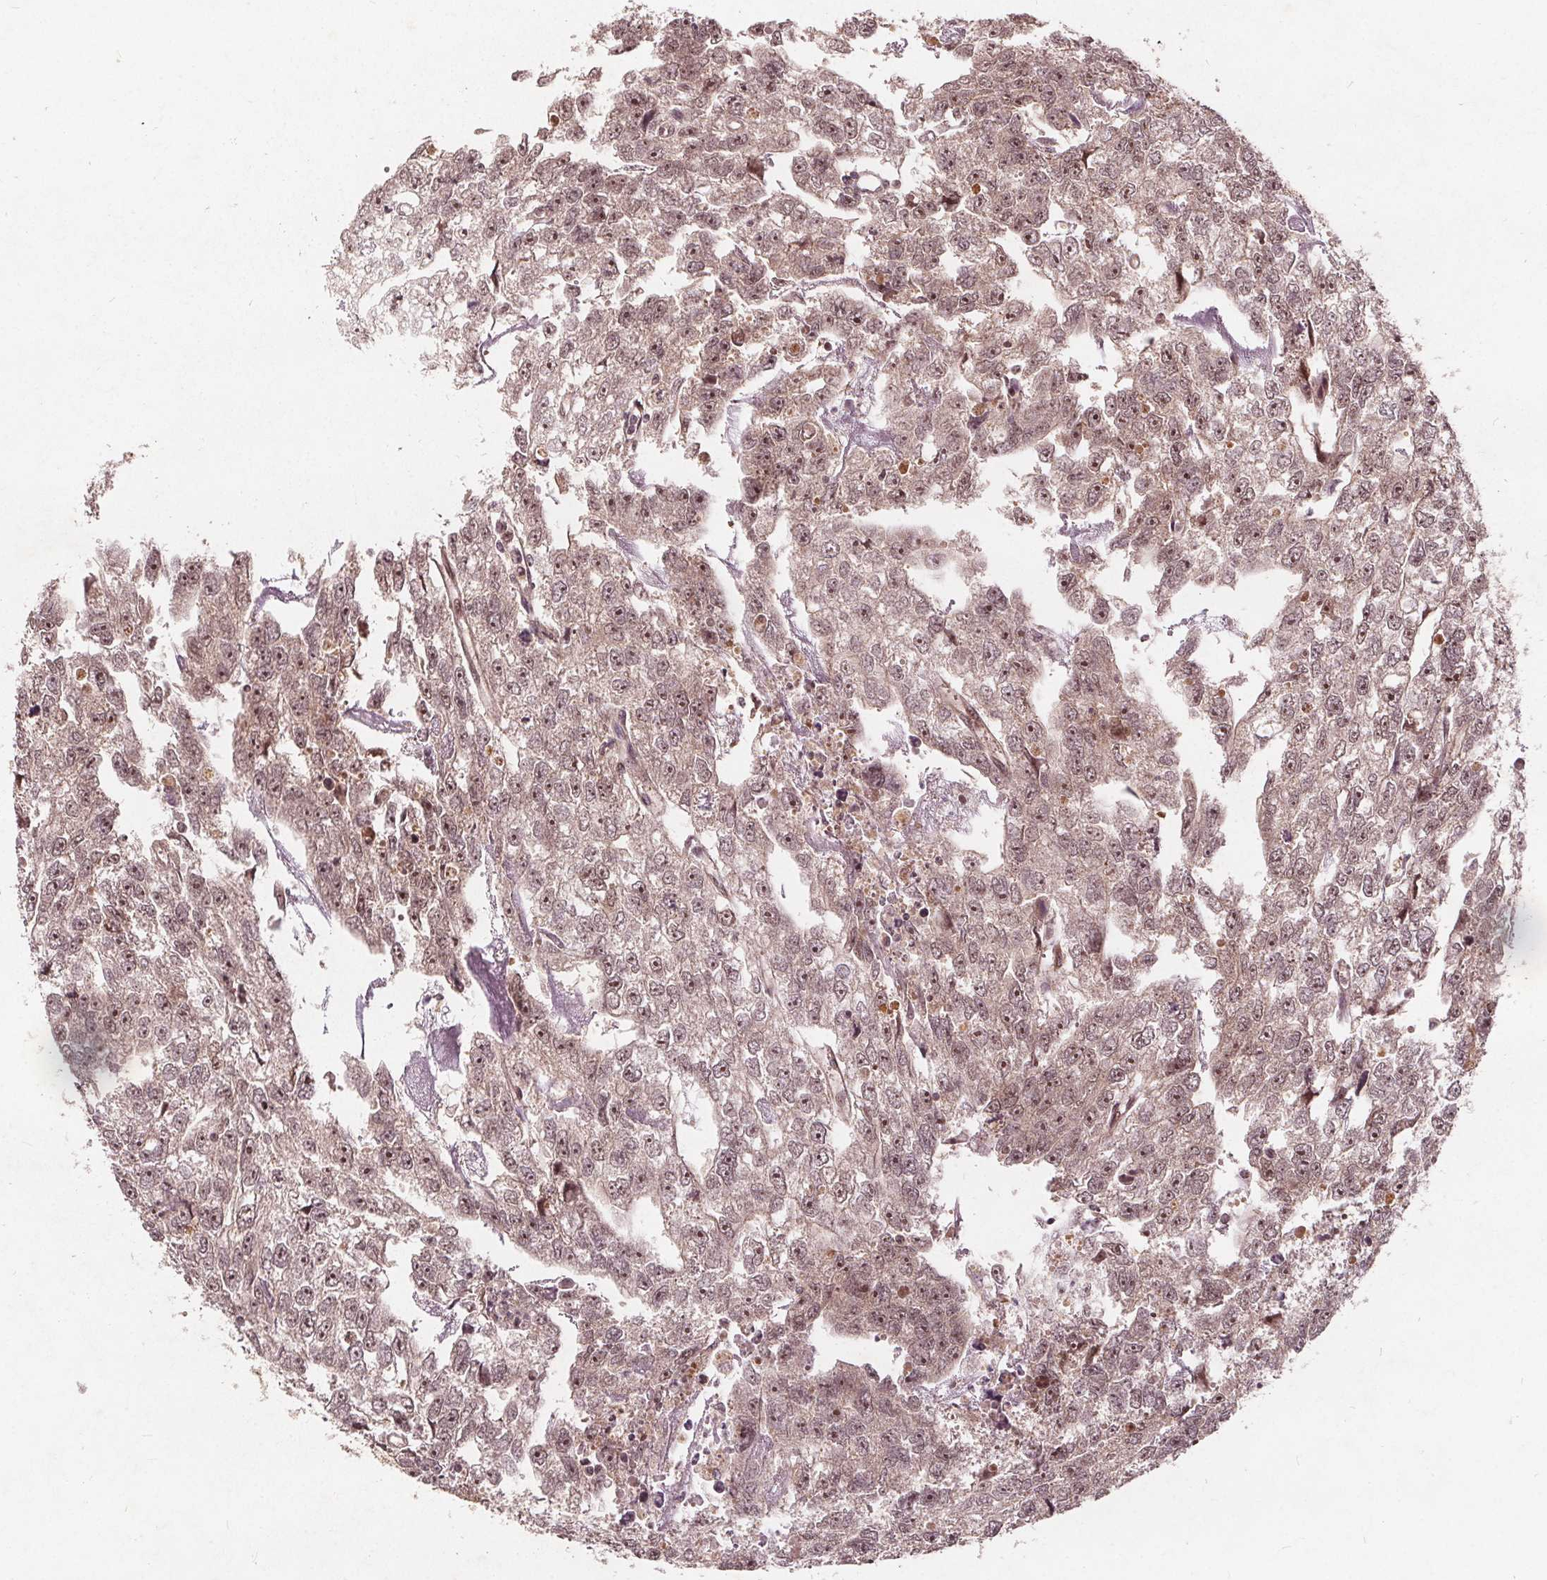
{"staining": {"intensity": "moderate", "quantity": ">75%", "location": "cytoplasmic/membranous,nuclear"}, "tissue": "testis cancer", "cell_type": "Tumor cells", "image_type": "cancer", "snomed": [{"axis": "morphology", "description": "Carcinoma, Embryonal, NOS"}, {"axis": "morphology", "description": "Teratoma, malignant, NOS"}, {"axis": "topography", "description": "Testis"}], "caption": "An image of testis cancer stained for a protein displays moderate cytoplasmic/membranous and nuclear brown staining in tumor cells.", "gene": "PPP1CB", "patient": {"sex": "male", "age": 44}}